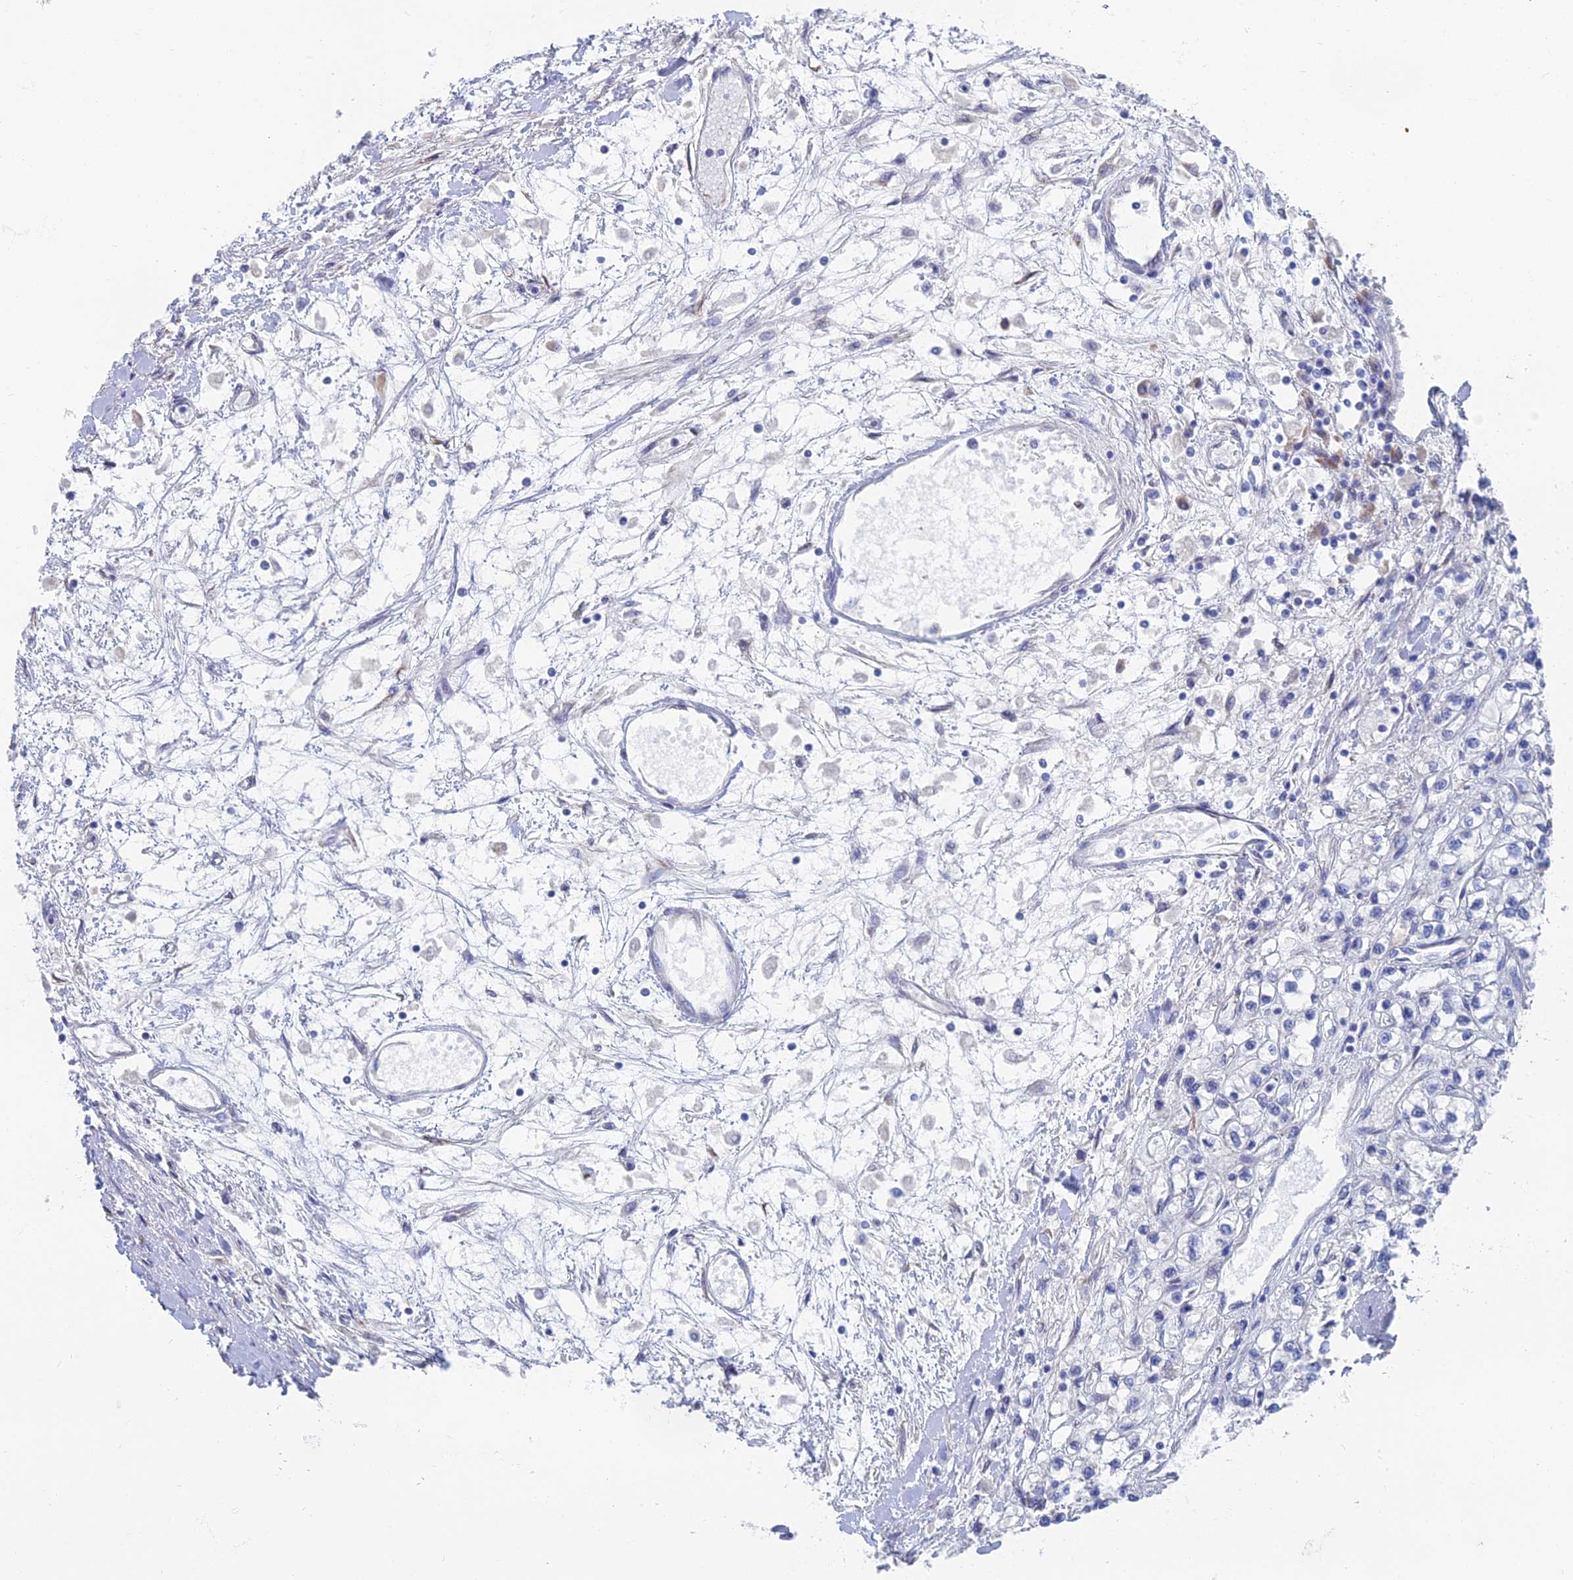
{"staining": {"intensity": "negative", "quantity": "none", "location": "none"}, "tissue": "renal cancer", "cell_type": "Tumor cells", "image_type": "cancer", "snomed": [{"axis": "morphology", "description": "Adenocarcinoma, NOS"}, {"axis": "topography", "description": "Kidney"}], "caption": "Tumor cells show no significant positivity in renal adenocarcinoma.", "gene": "TNNT3", "patient": {"sex": "male", "age": 80}}